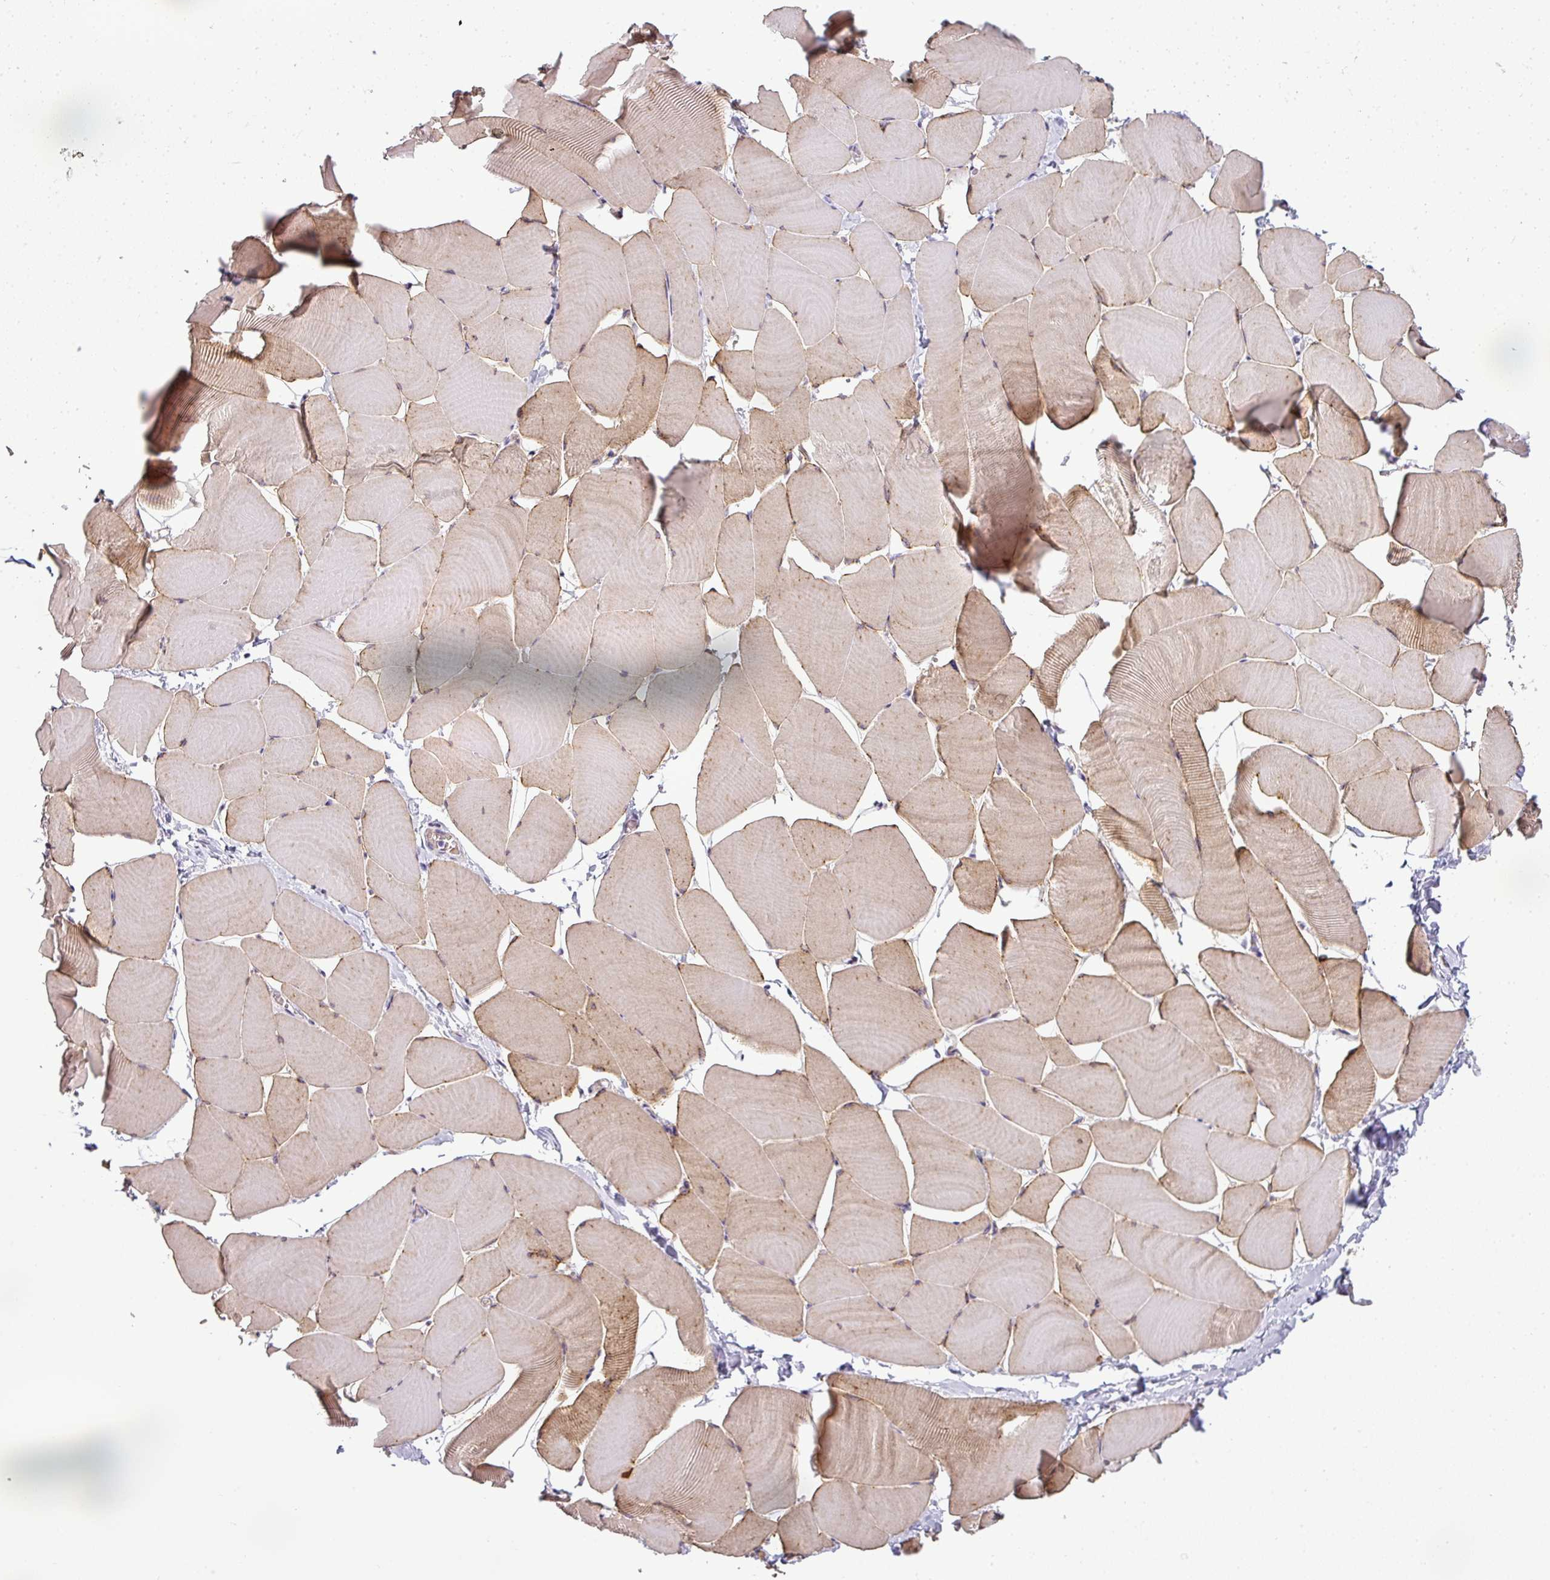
{"staining": {"intensity": "weak", "quantity": ">75%", "location": "cytoplasmic/membranous"}, "tissue": "skeletal muscle", "cell_type": "Myocytes", "image_type": "normal", "snomed": [{"axis": "morphology", "description": "Normal tissue, NOS"}, {"axis": "topography", "description": "Skeletal muscle"}], "caption": "Normal skeletal muscle exhibits weak cytoplasmic/membranous staining in about >75% of myocytes, visualized by immunohistochemistry.", "gene": "ANKRD18A", "patient": {"sex": "male", "age": 25}}